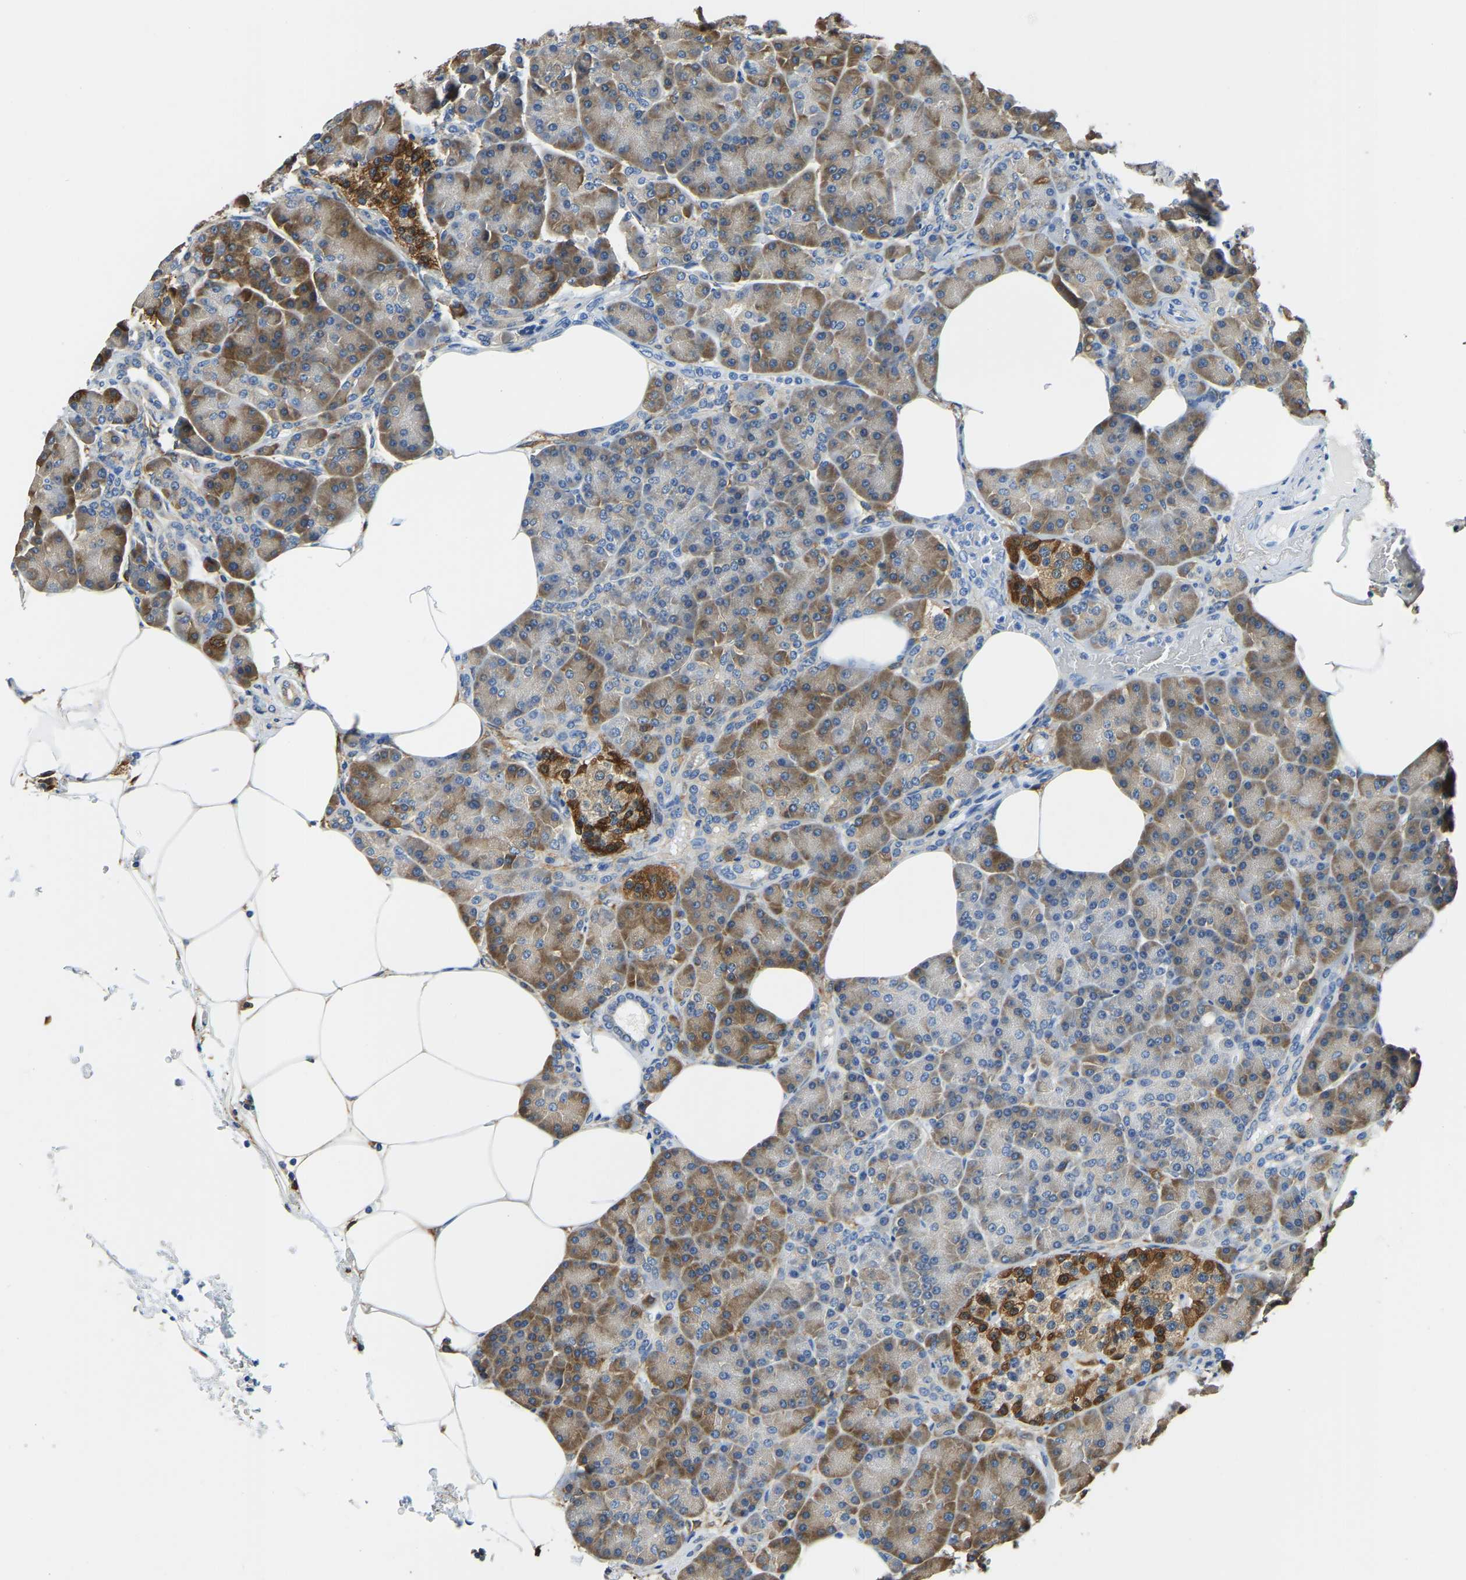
{"staining": {"intensity": "moderate", "quantity": ">75%", "location": "cytoplasmic/membranous"}, "tissue": "pancreas", "cell_type": "Exocrine glandular cells", "image_type": "normal", "snomed": [{"axis": "morphology", "description": "Normal tissue, NOS"}, {"axis": "topography", "description": "Pancreas"}], "caption": "A photomicrograph of human pancreas stained for a protein reveals moderate cytoplasmic/membranous brown staining in exocrine glandular cells. (Stains: DAB (3,3'-diaminobenzidine) in brown, nuclei in blue, Microscopy: brightfield microscopy at high magnification).", "gene": "ZDHHC13", "patient": {"sex": "female", "age": 70}}